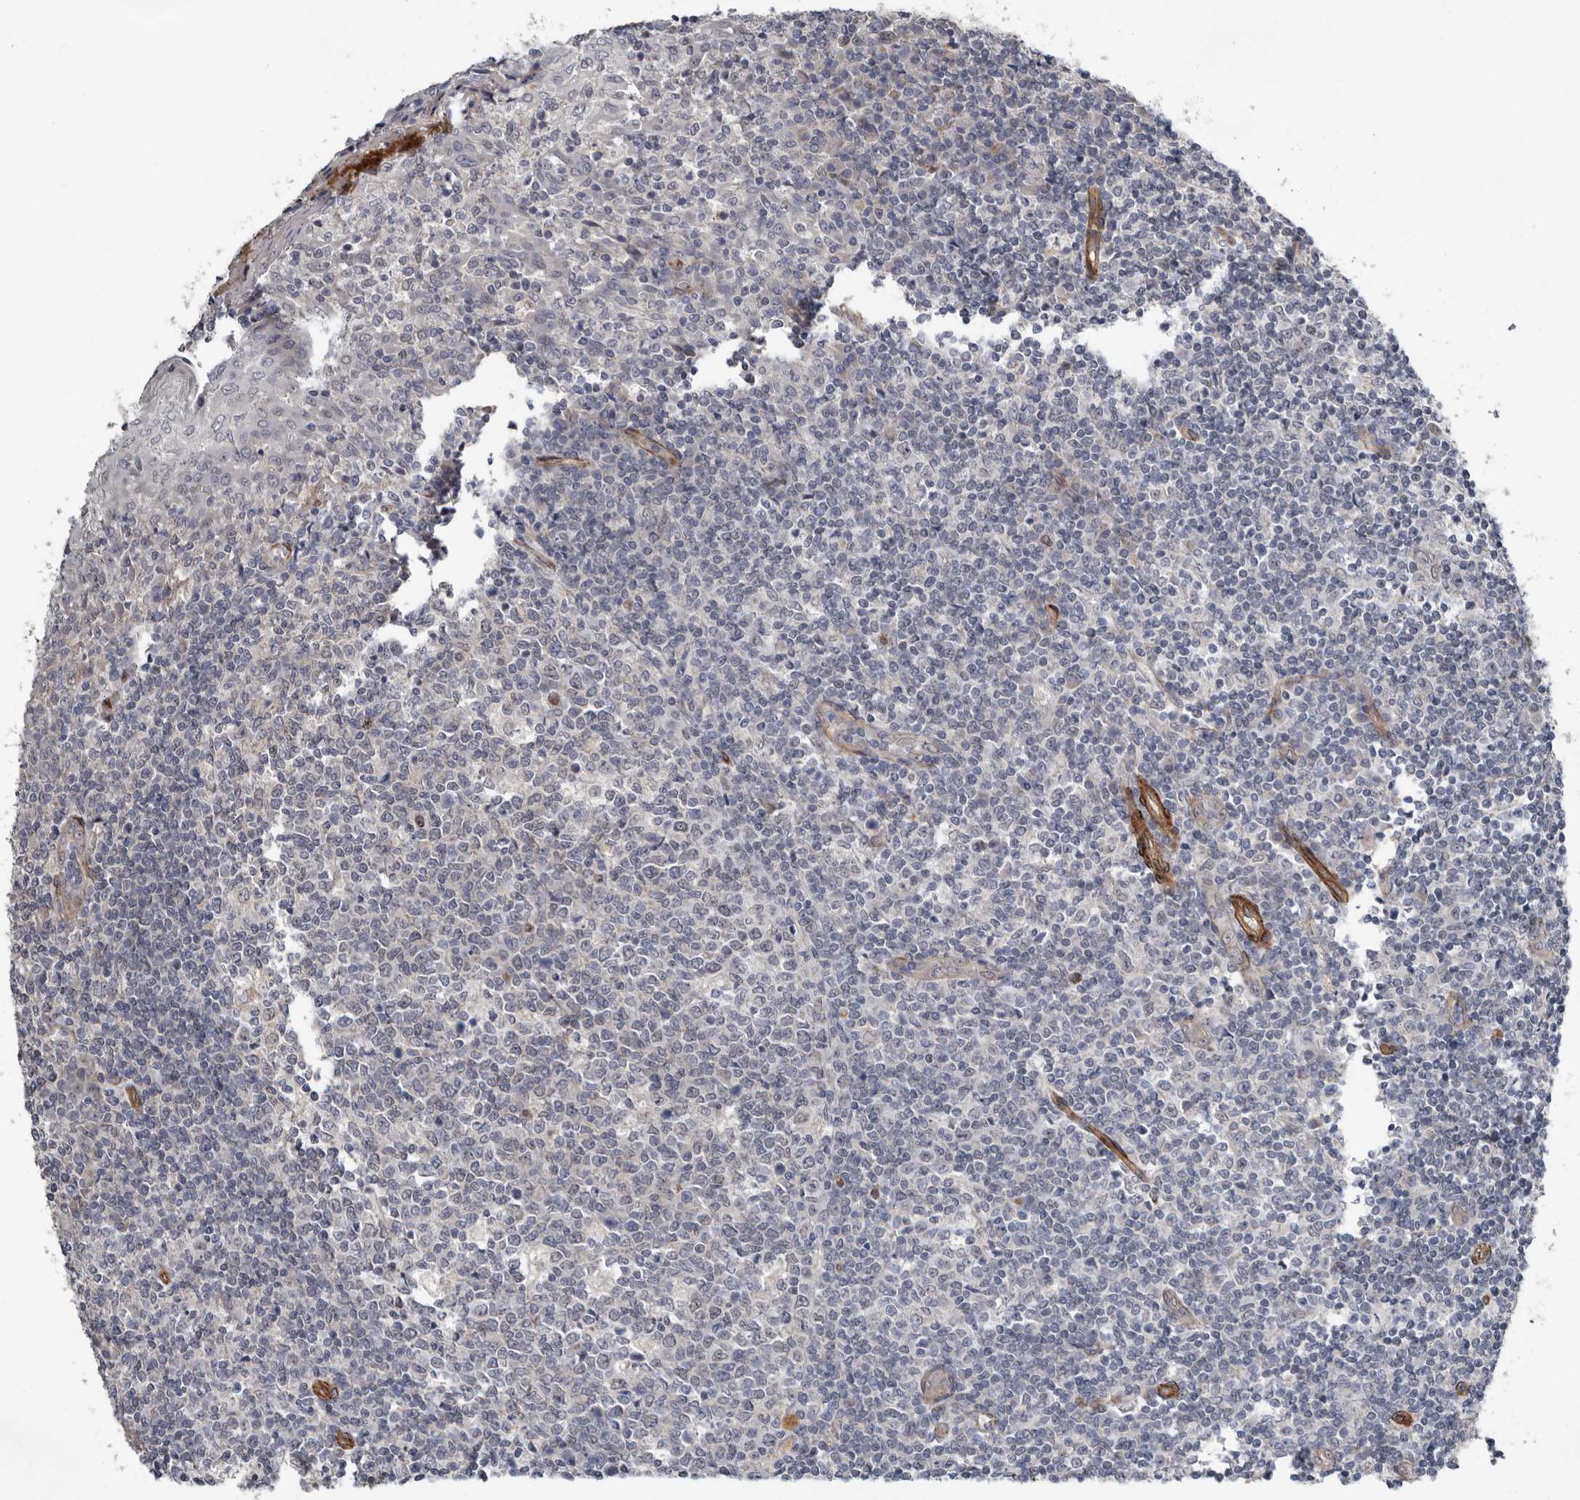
{"staining": {"intensity": "negative", "quantity": "none", "location": "none"}, "tissue": "tonsil", "cell_type": "Germinal center cells", "image_type": "normal", "snomed": [{"axis": "morphology", "description": "Normal tissue, NOS"}, {"axis": "topography", "description": "Tonsil"}], "caption": "There is no significant expression in germinal center cells of tonsil.", "gene": "RANBP17", "patient": {"sex": "female", "age": 19}}